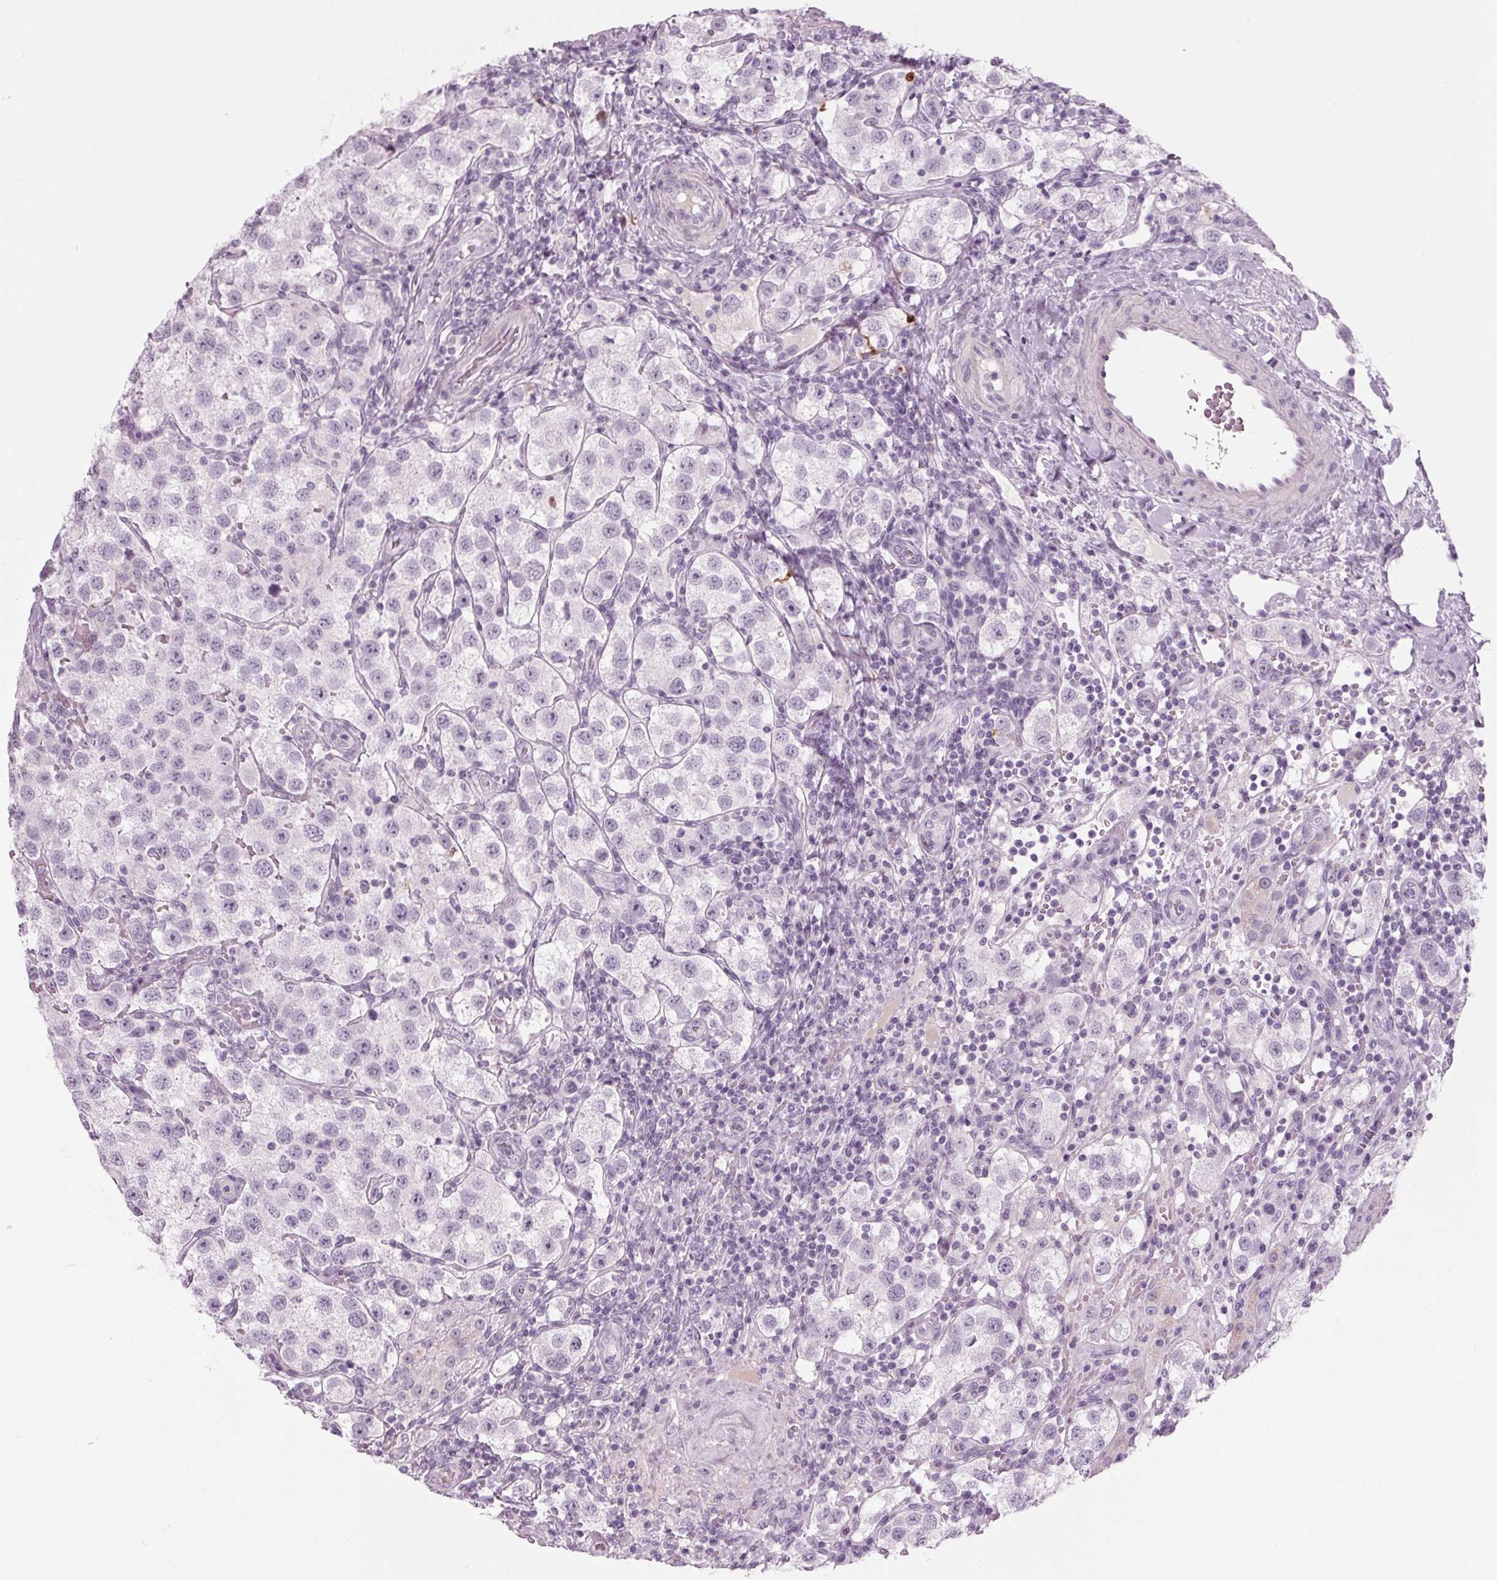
{"staining": {"intensity": "negative", "quantity": "none", "location": "none"}, "tissue": "testis cancer", "cell_type": "Tumor cells", "image_type": "cancer", "snomed": [{"axis": "morphology", "description": "Seminoma, NOS"}, {"axis": "topography", "description": "Testis"}], "caption": "Image shows no significant protein expression in tumor cells of testis seminoma.", "gene": "CYP3A43", "patient": {"sex": "male", "age": 37}}